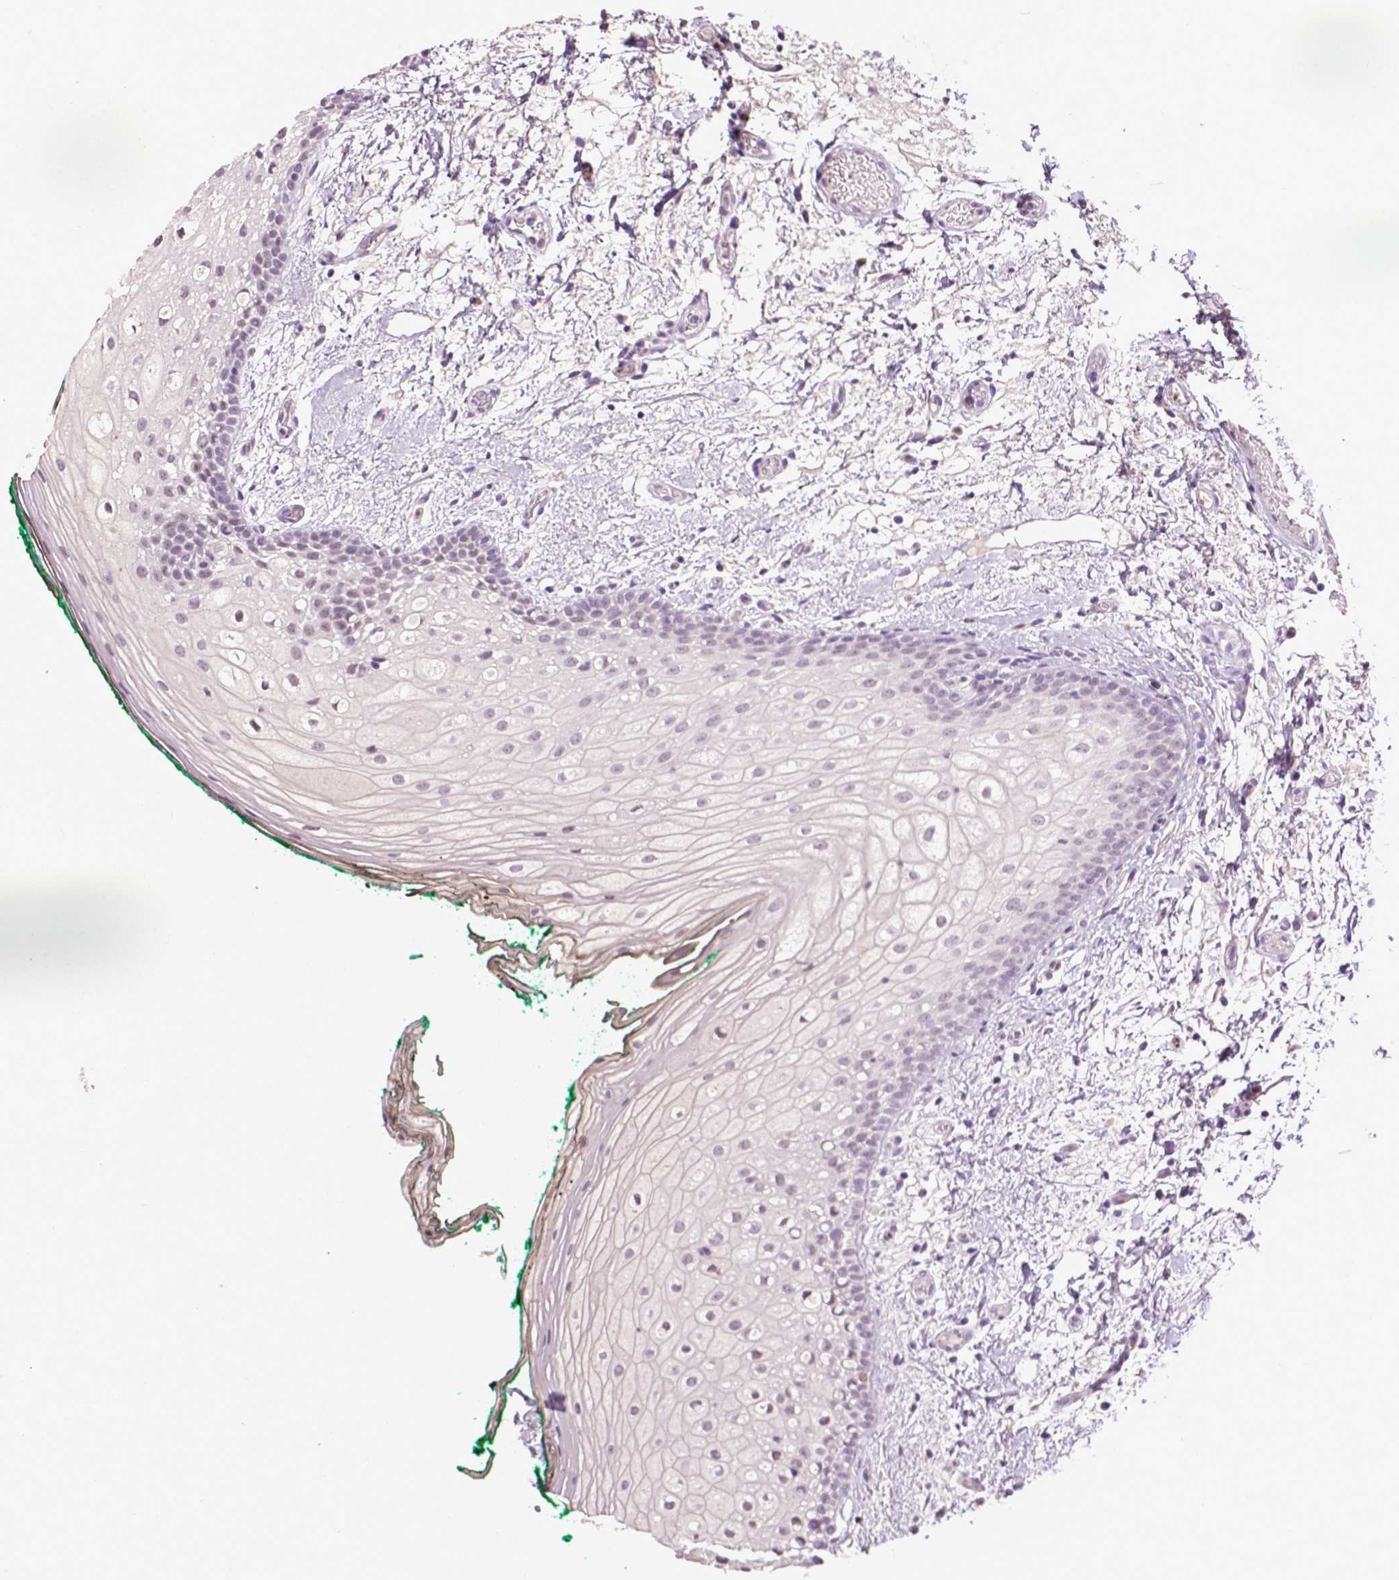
{"staining": {"intensity": "negative", "quantity": "none", "location": "none"}, "tissue": "oral mucosa", "cell_type": "Squamous epithelial cells", "image_type": "normal", "snomed": [{"axis": "morphology", "description": "Normal tissue, NOS"}, {"axis": "topography", "description": "Oral tissue"}], "caption": "Immunohistochemistry (IHC) of benign human oral mucosa displays no staining in squamous epithelial cells. (Brightfield microscopy of DAB (3,3'-diaminobenzidine) IHC at high magnification).", "gene": "PTGER3", "patient": {"sex": "female", "age": 83}}